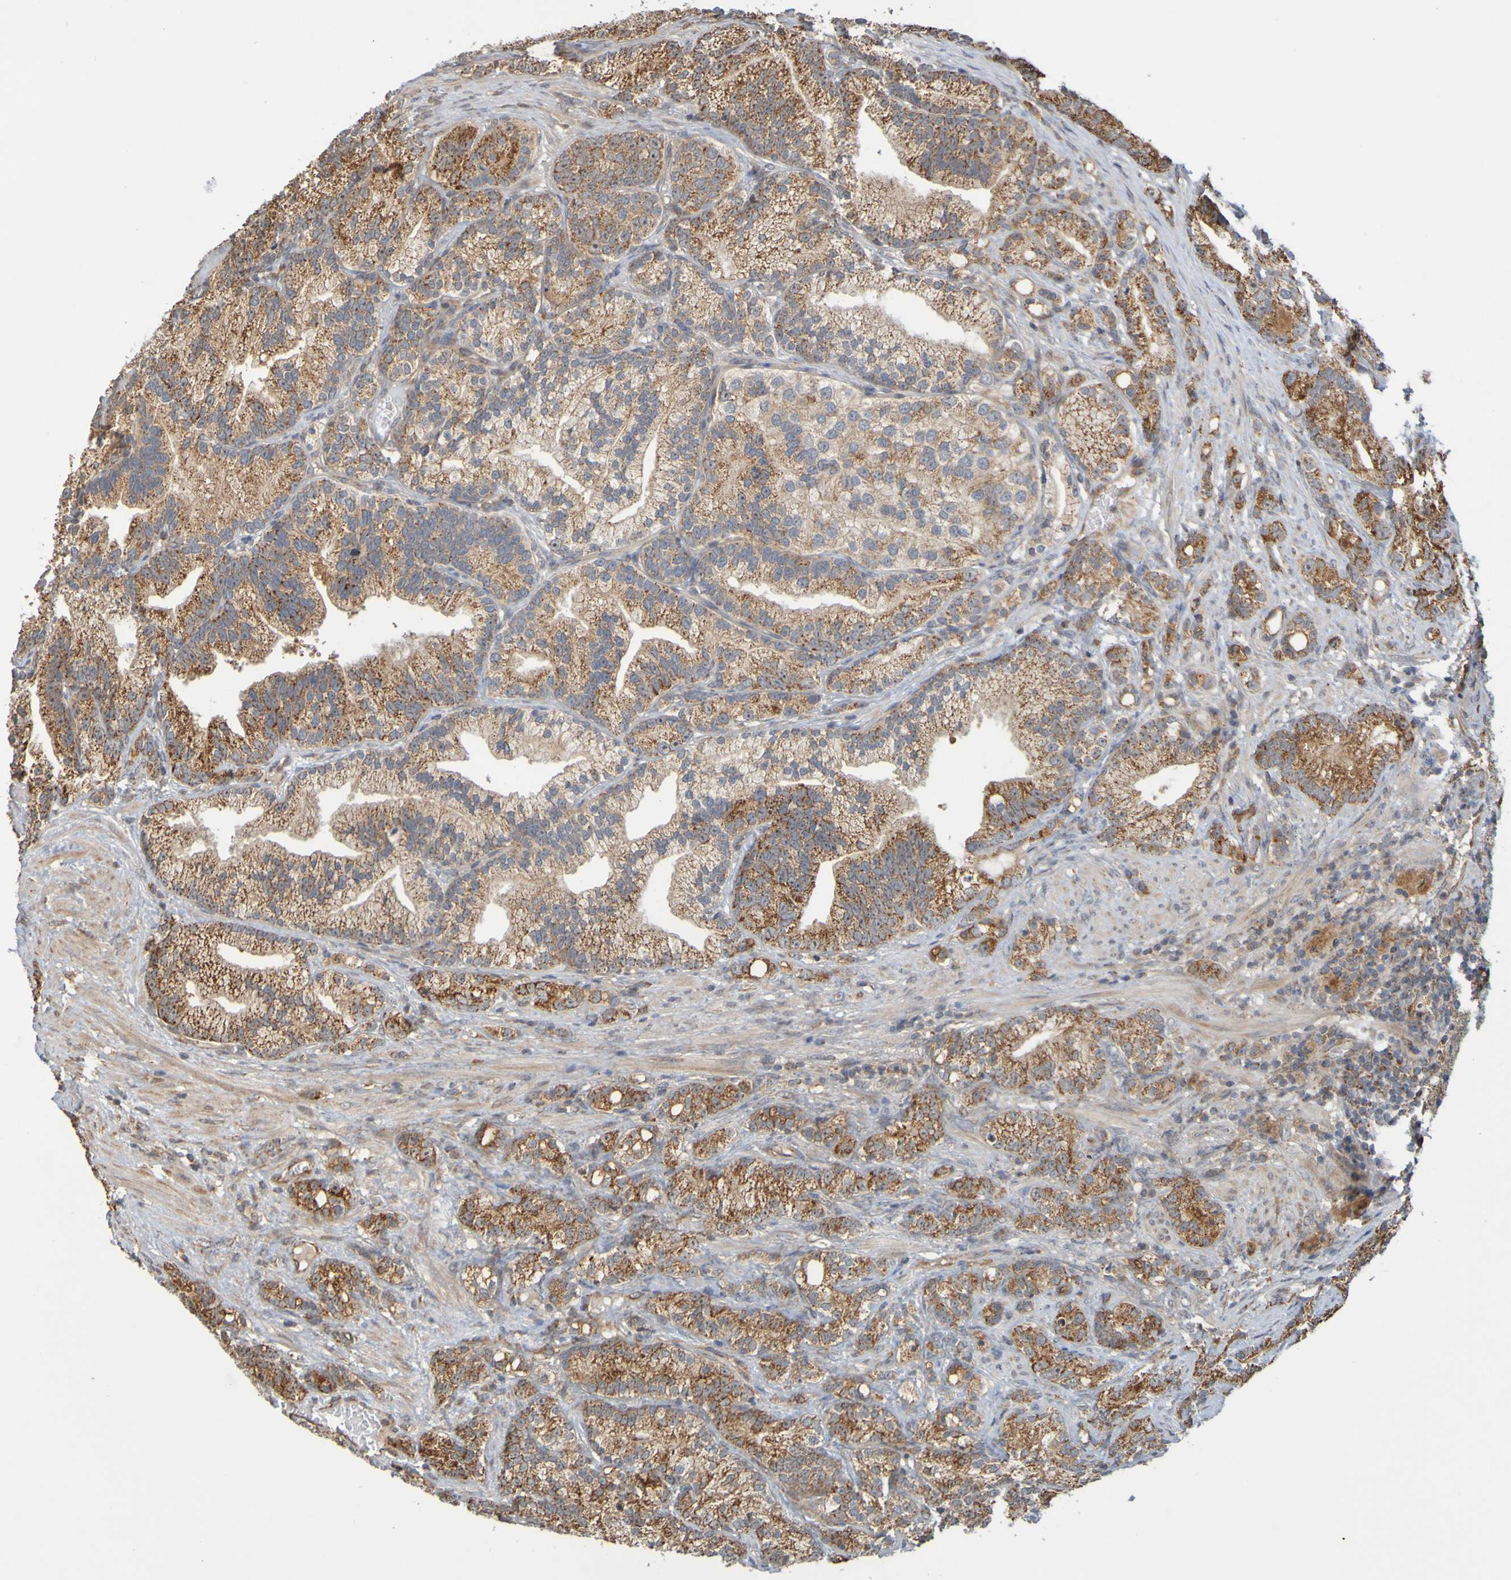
{"staining": {"intensity": "strong", "quantity": ">75%", "location": "cytoplasmic/membranous"}, "tissue": "prostate cancer", "cell_type": "Tumor cells", "image_type": "cancer", "snomed": [{"axis": "morphology", "description": "Adenocarcinoma, Low grade"}, {"axis": "topography", "description": "Prostate"}], "caption": "Prostate adenocarcinoma (low-grade) tissue reveals strong cytoplasmic/membranous expression in about >75% of tumor cells Nuclei are stained in blue.", "gene": "TMBIM1", "patient": {"sex": "male", "age": 89}}